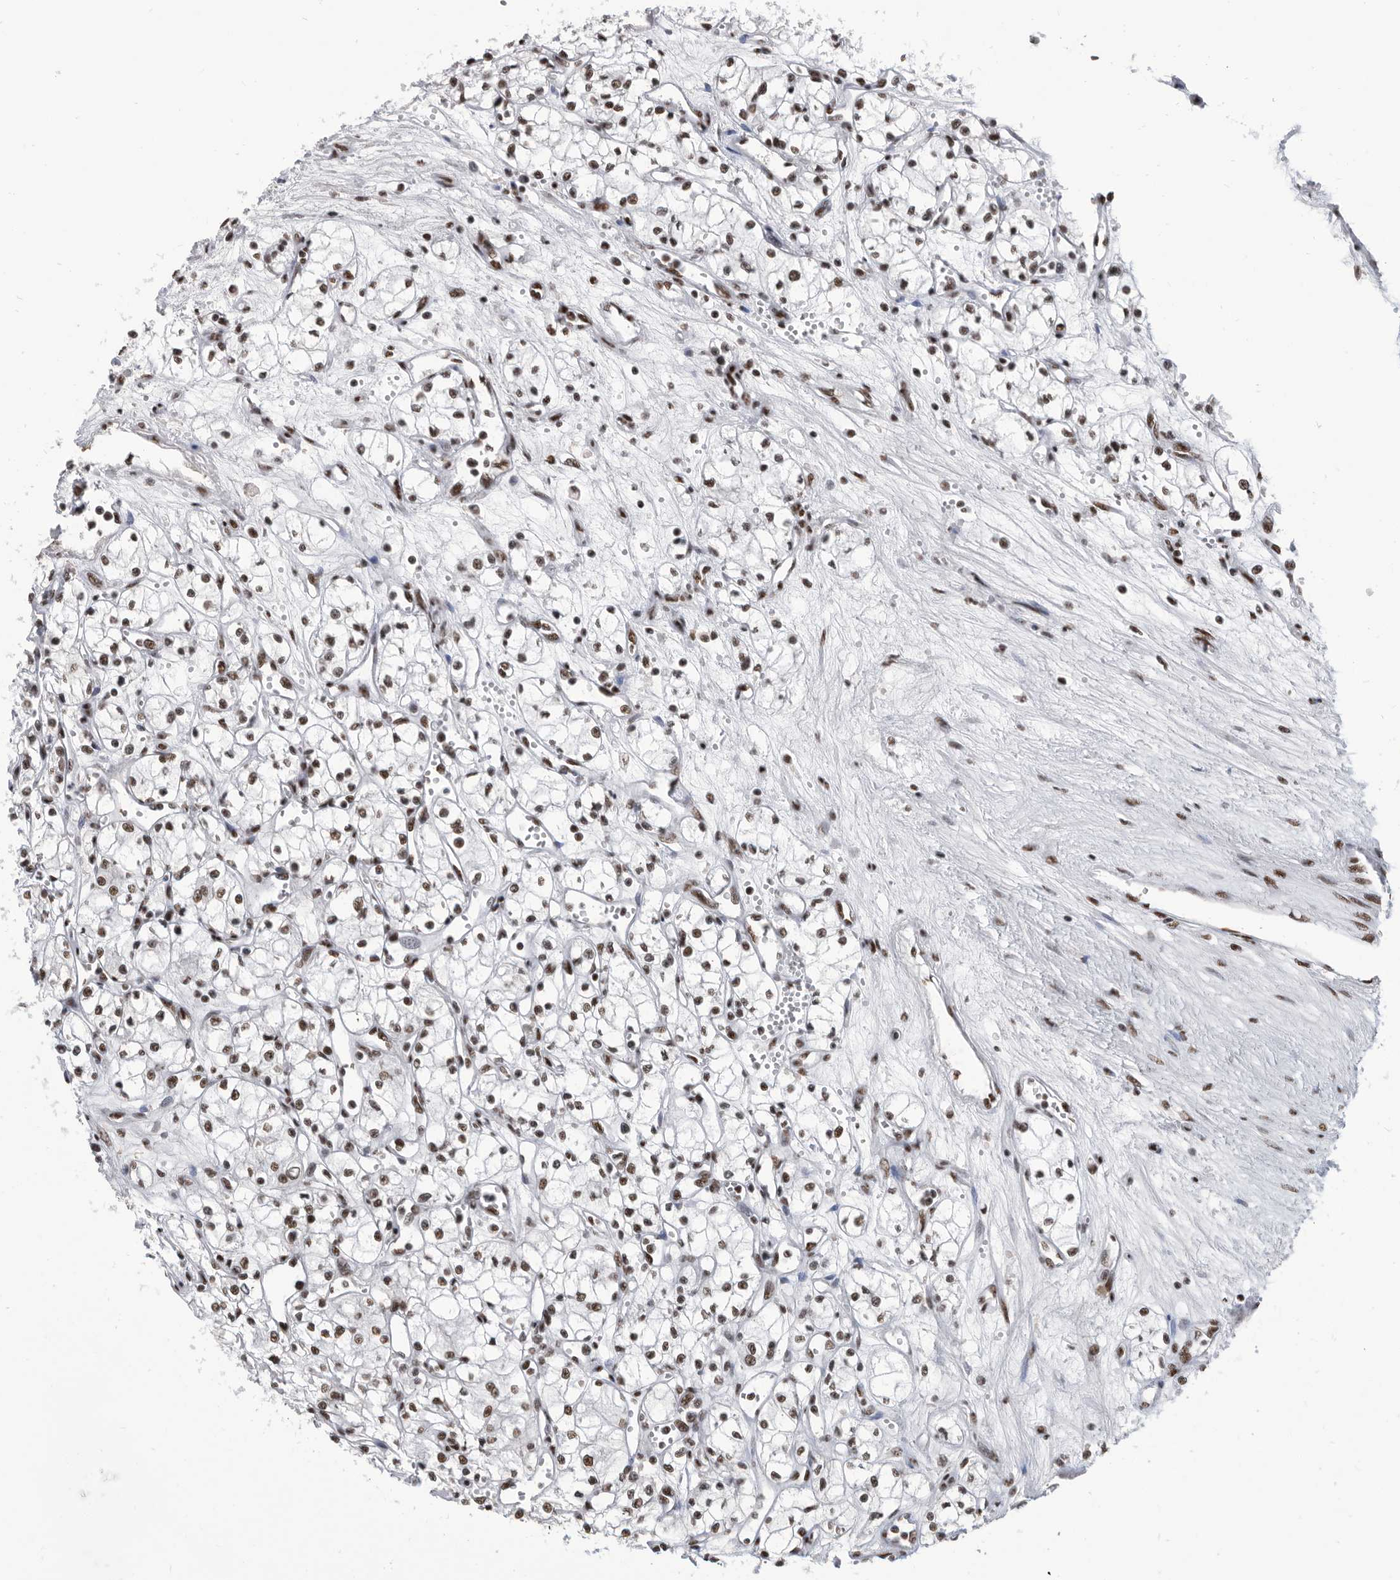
{"staining": {"intensity": "moderate", "quantity": ">75%", "location": "nuclear"}, "tissue": "renal cancer", "cell_type": "Tumor cells", "image_type": "cancer", "snomed": [{"axis": "morphology", "description": "Adenocarcinoma, NOS"}, {"axis": "topography", "description": "Kidney"}], "caption": "Adenocarcinoma (renal) stained with DAB IHC exhibits medium levels of moderate nuclear positivity in about >75% of tumor cells.", "gene": "SF3A1", "patient": {"sex": "male", "age": 59}}